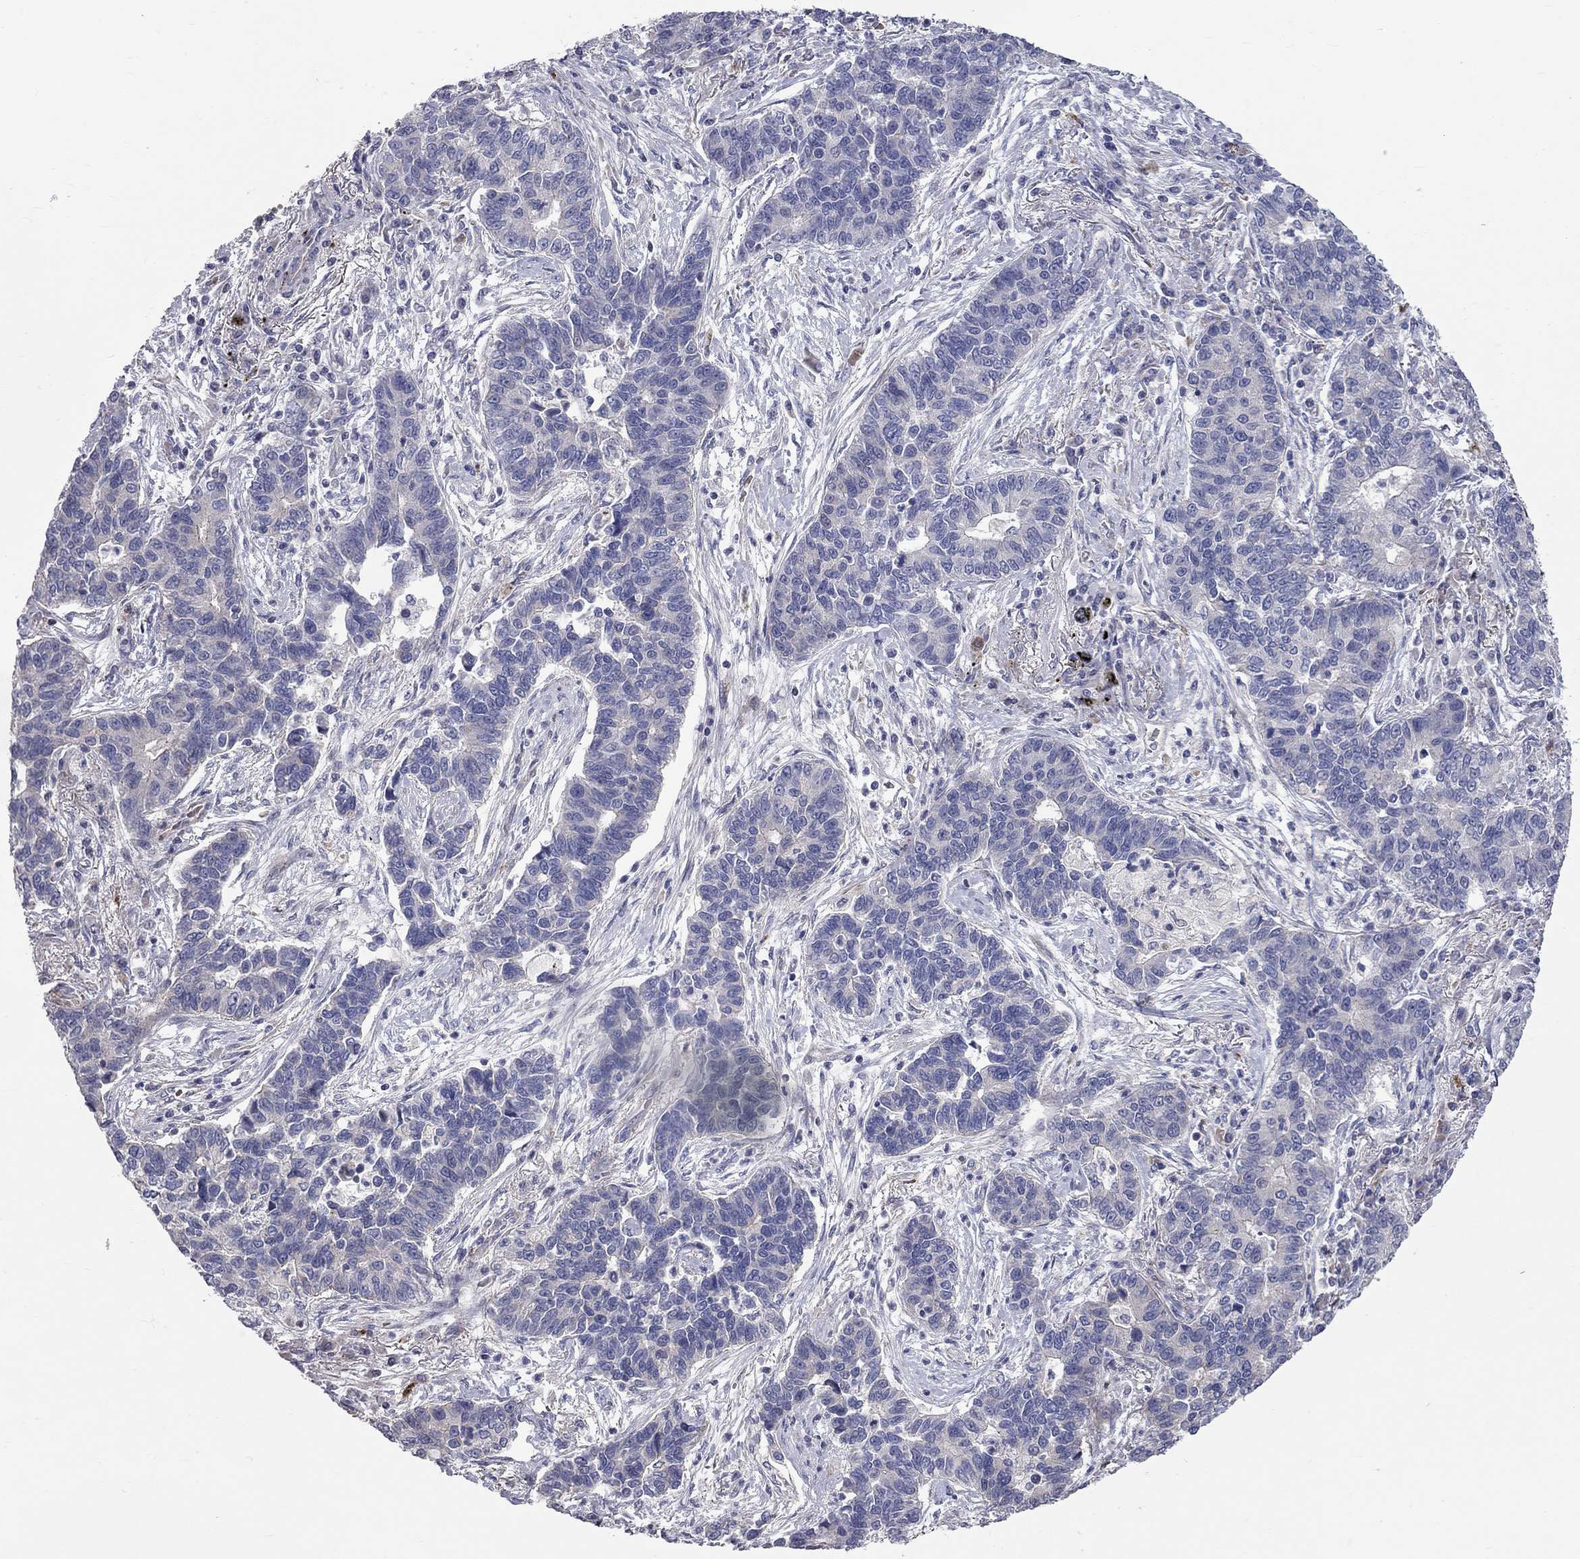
{"staining": {"intensity": "negative", "quantity": "none", "location": "none"}, "tissue": "lung cancer", "cell_type": "Tumor cells", "image_type": "cancer", "snomed": [{"axis": "morphology", "description": "Adenocarcinoma, NOS"}, {"axis": "topography", "description": "Lung"}], "caption": "High power microscopy micrograph of an immunohistochemistry image of adenocarcinoma (lung), revealing no significant positivity in tumor cells.", "gene": "KANSL1L", "patient": {"sex": "female", "age": 57}}